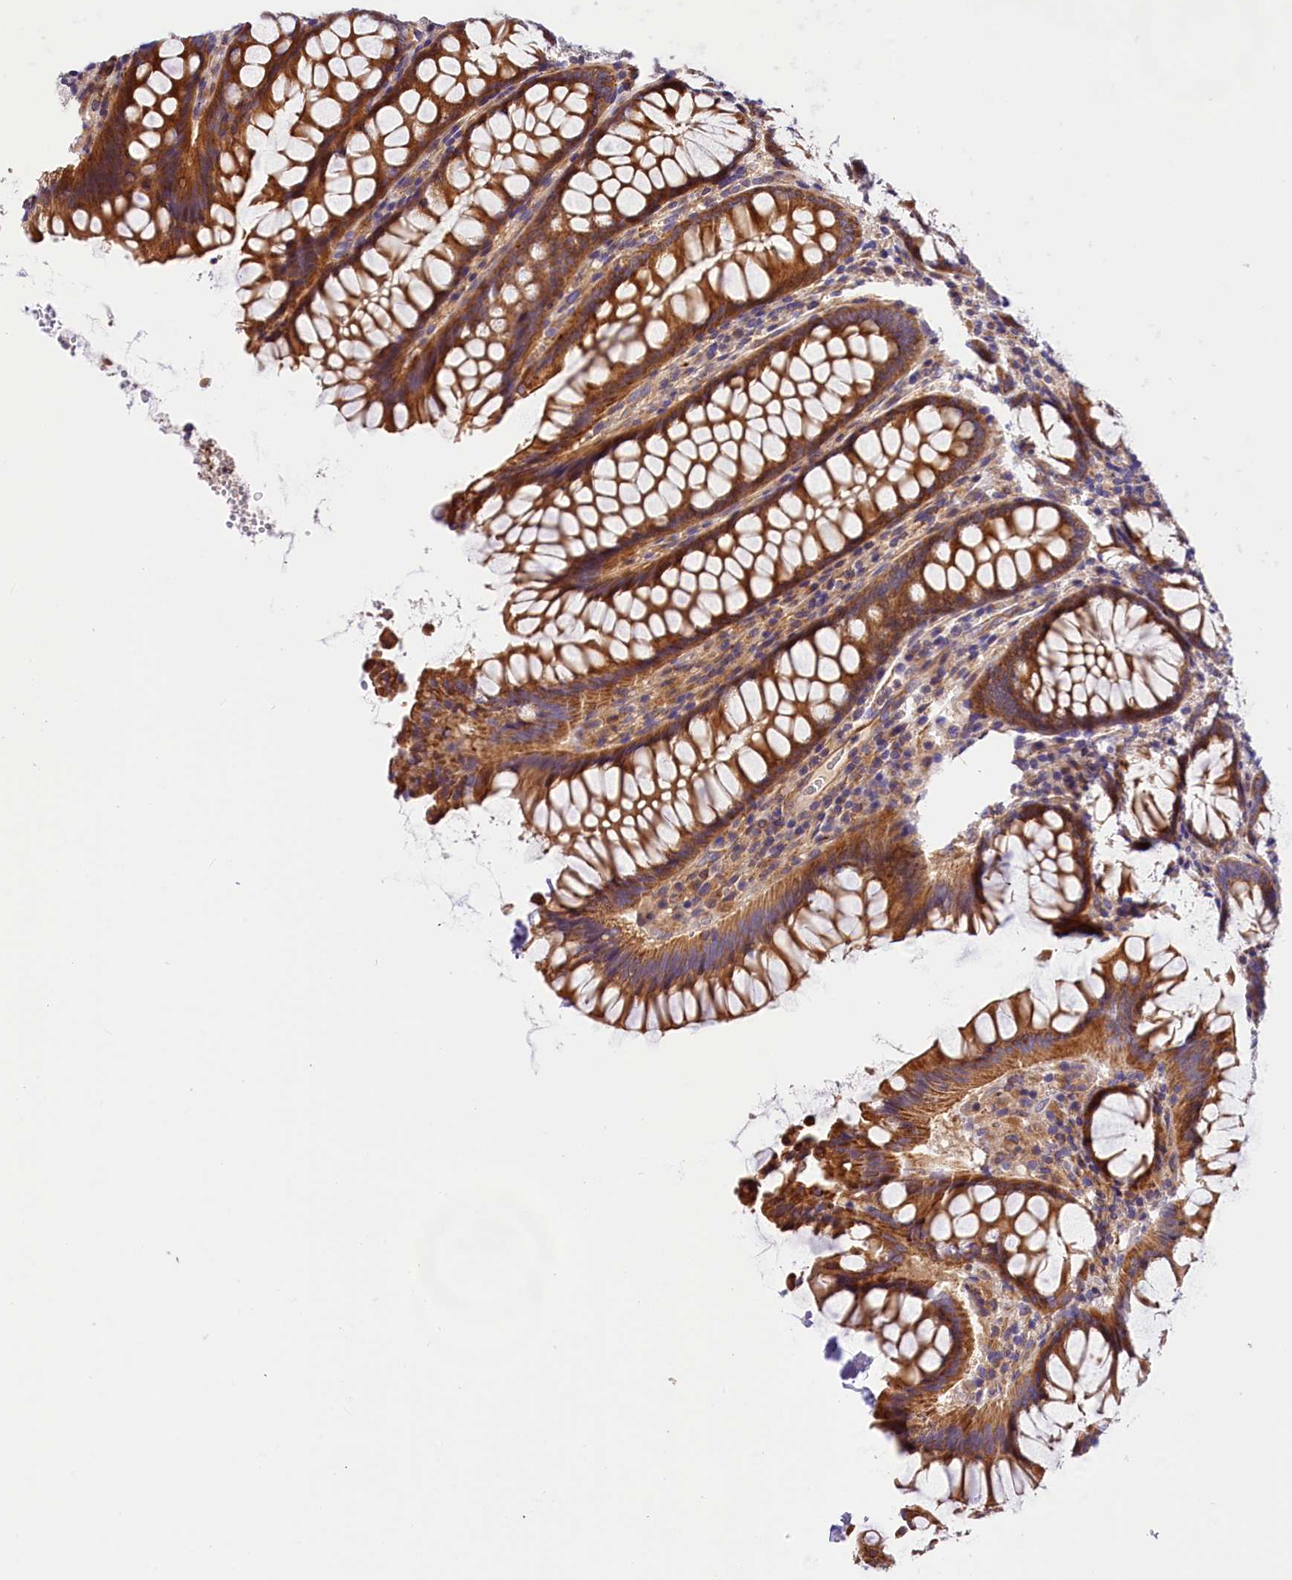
{"staining": {"intensity": "moderate", "quantity": "25%-75%", "location": "cytoplasmic/membranous"}, "tissue": "colon", "cell_type": "Endothelial cells", "image_type": "normal", "snomed": [{"axis": "morphology", "description": "Normal tissue, NOS"}, {"axis": "topography", "description": "Colon"}], "caption": "This histopathology image displays normal colon stained with immunohistochemistry (IHC) to label a protein in brown. The cytoplasmic/membranous of endothelial cells show moderate positivity for the protein. Nuclei are counter-stained blue.", "gene": "ARMC6", "patient": {"sex": "female", "age": 79}}